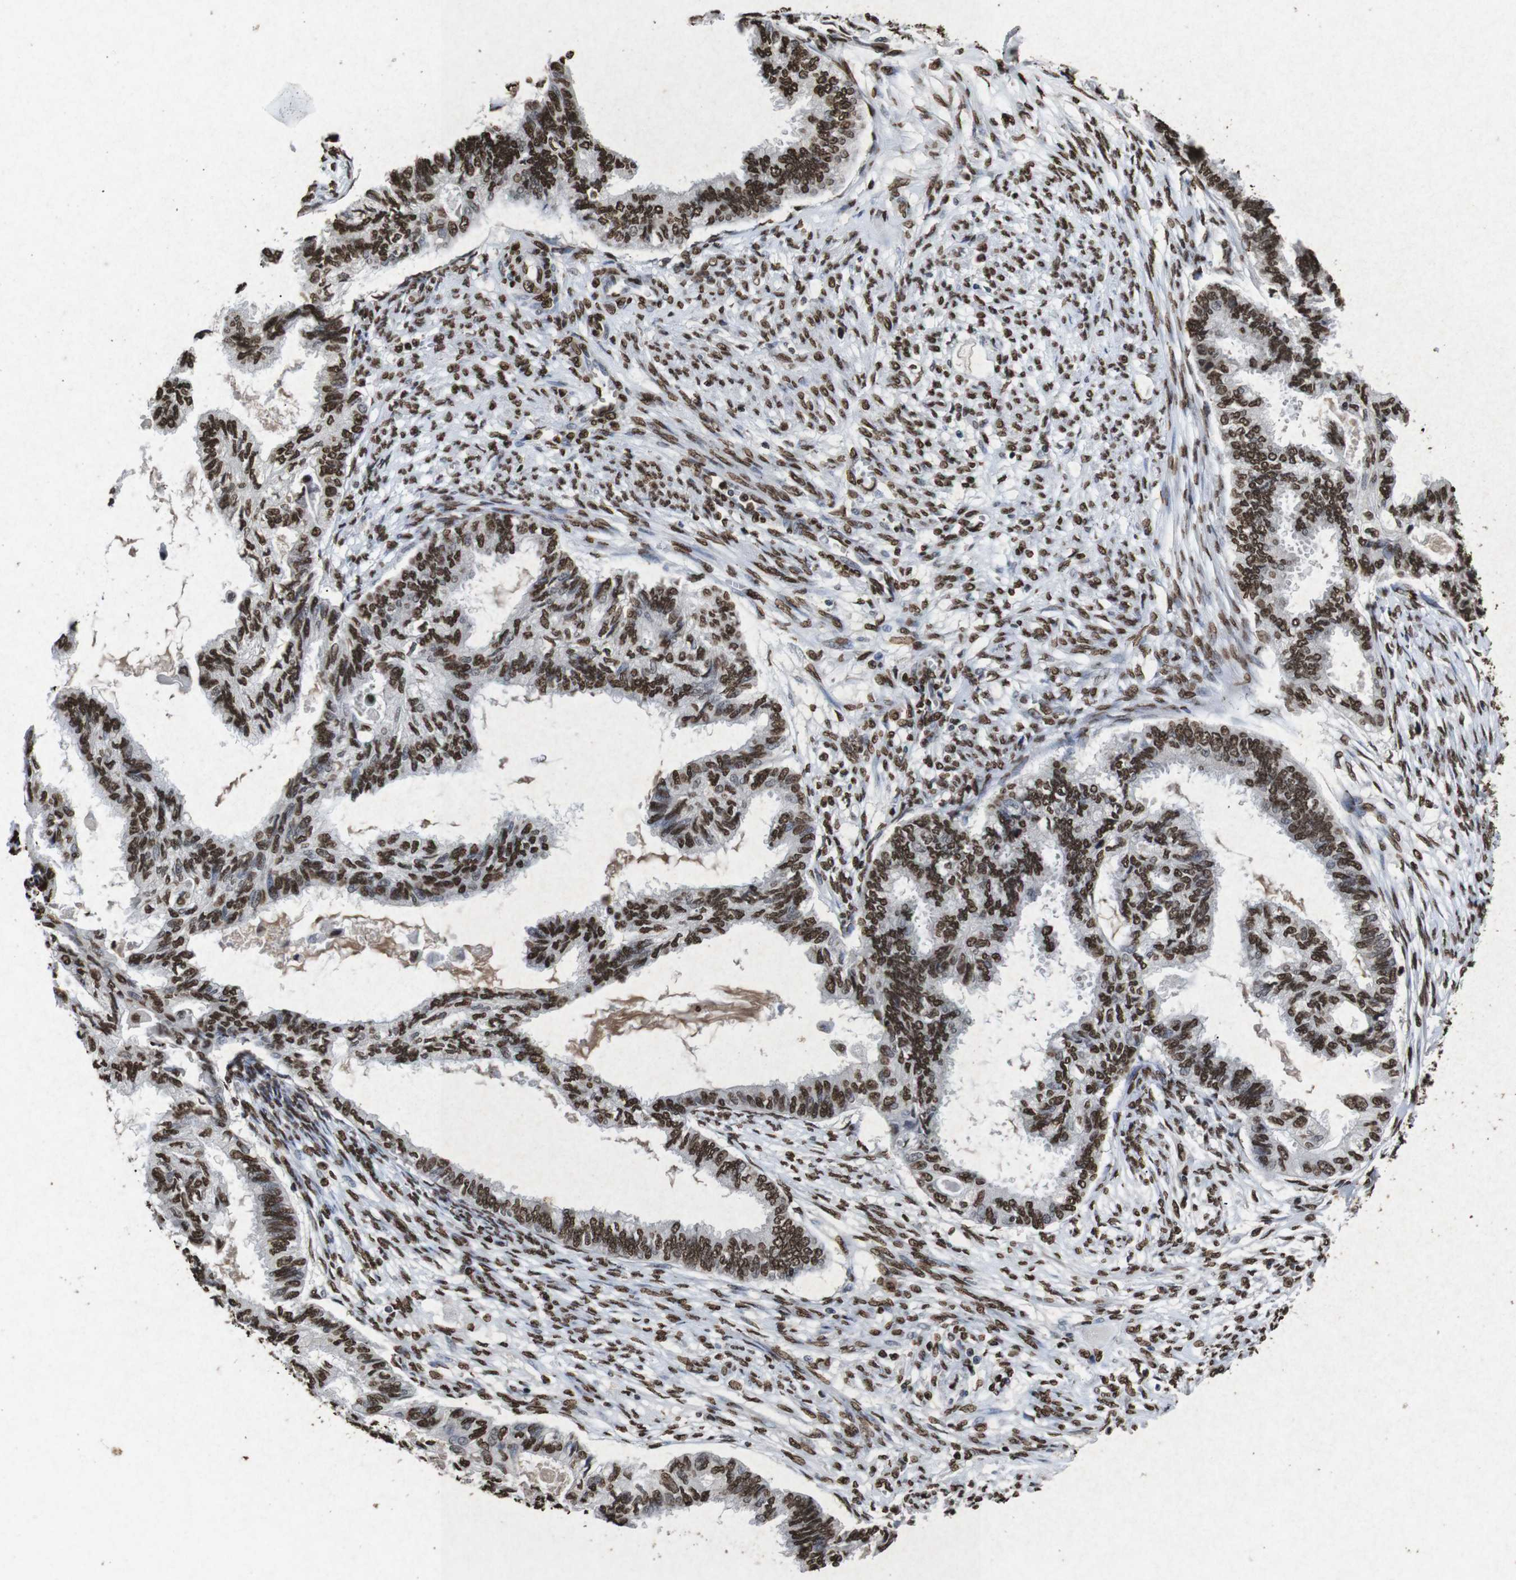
{"staining": {"intensity": "strong", "quantity": ">75%", "location": "nuclear"}, "tissue": "cervical cancer", "cell_type": "Tumor cells", "image_type": "cancer", "snomed": [{"axis": "morphology", "description": "Normal tissue, NOS"}, {"axis": "morphology", "description": "Adenocarcinoma, NOS"}, {"axis": "topography", "description": "Cervix"}, {"axis": "topography", "description": "Endometrium"}], "caption": "A high amount of strong nuclear positivity is identified in approximately >75% of tumor cells in cervical cancer tissue.", "gene": "MDM2", "patient": {"sex": "female", "age": 86}}